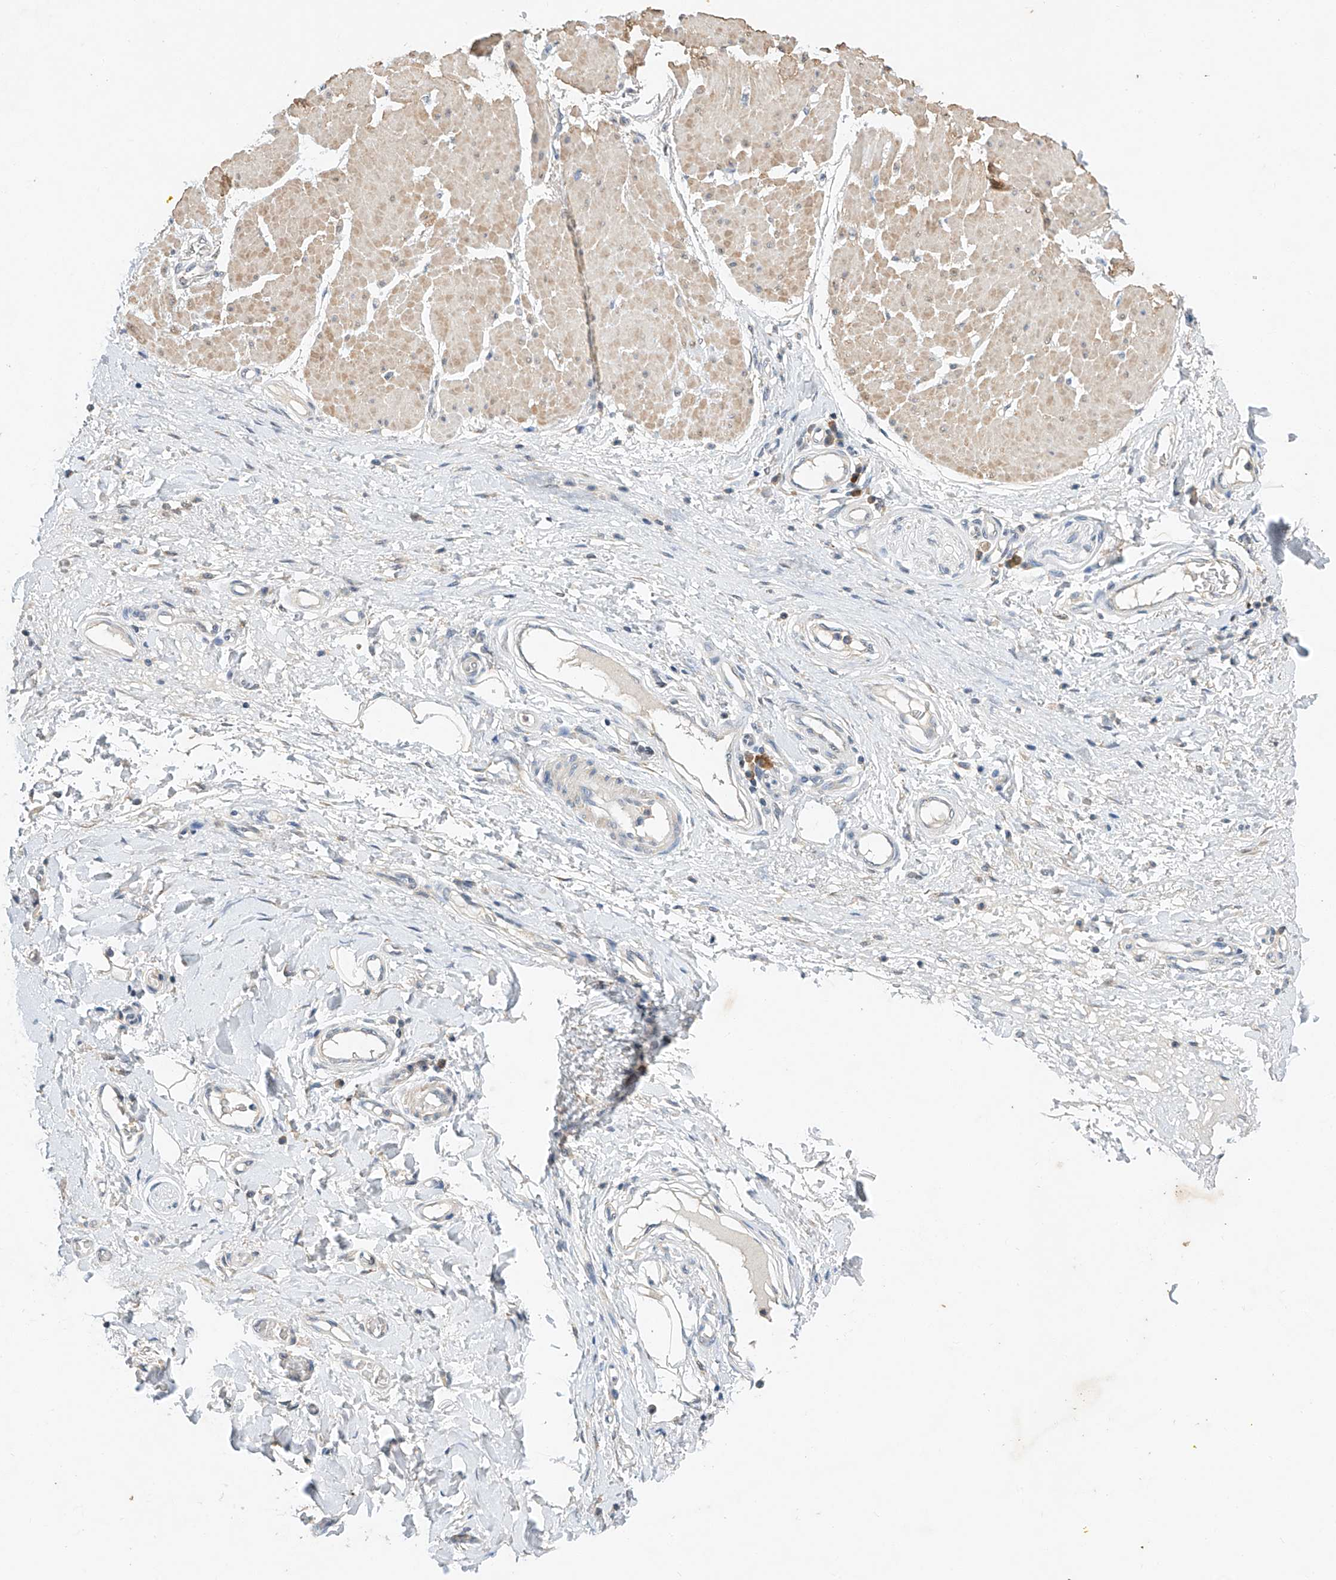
{"staining": {"intensity": "negative", "quantity": "none", "location": "none"}, "tissue": "adipose tissue", "cell_type": "Adipocytes", "image_type": "normal", "snomed": [{"axis": "morphology", "description": "Normal tissue, NOS"}, {"axis": "morphology", "description": "Adenocarcinoma, NOS"}, {"axis": "topography", "description": "Esophagus"}, {"axis": "topography", "description": "Stomach, upper"}, {"axis": "topography", "description": "Peripheral nerve tissue"}], "caption": "Benign adipose tissue was stained to show a protein in brown. There is no significant positivity in adipocytes. Brightfield microscopy of immunohistochemistry stained with DAB (3,3'-diaminobenzidine) (brown) and hematoxylin (blue), captured at high magnification.", "gene": "CTDP1", "patient": {"sex": "male", "age": 62}}